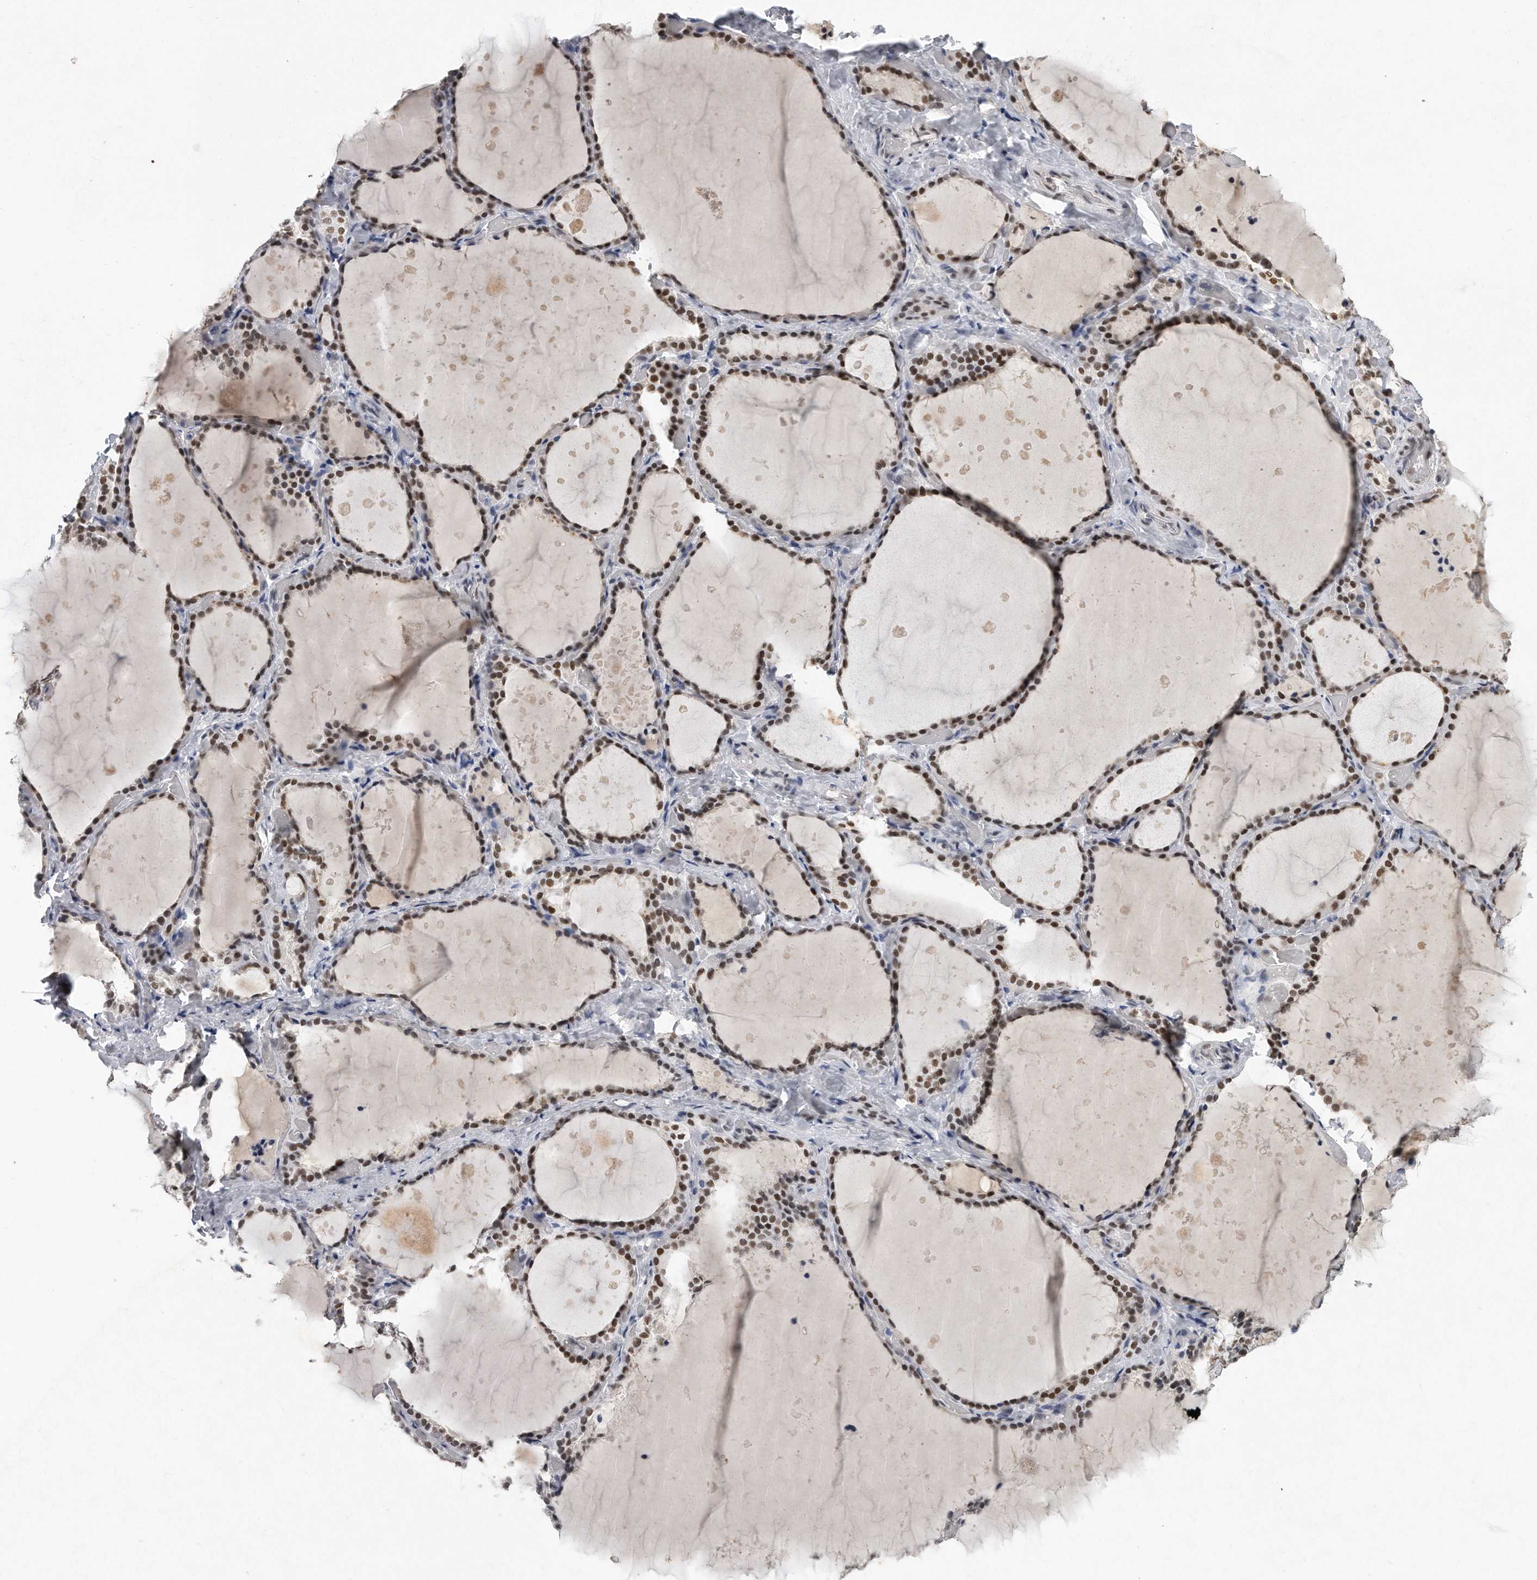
{"staining": {"intensity": "moderate", "quantity": ">75%", "location": "nuclear"}, "tissue": "thyroid gland", "cell_type": "Glandular cells", "image_type": "normal", "snomed": [{"axis": "morphology", "description": "Normal tissue, NOS"}, {"axis": "topography", "description": "Thyroid gland"}], "caption": "Protein expression analysis of unremarkable thyroid gland exhibits moderate nuclear expression in approximately >75% of glandular cells. Using DAB (3,3'-diaminobenzidine) (brown) and hematoxylin (blue) stains, captured at high magnification using brightfield microscopy.", "gene": "CTBP2", "patient": {"sex": "female", "age": 44}}